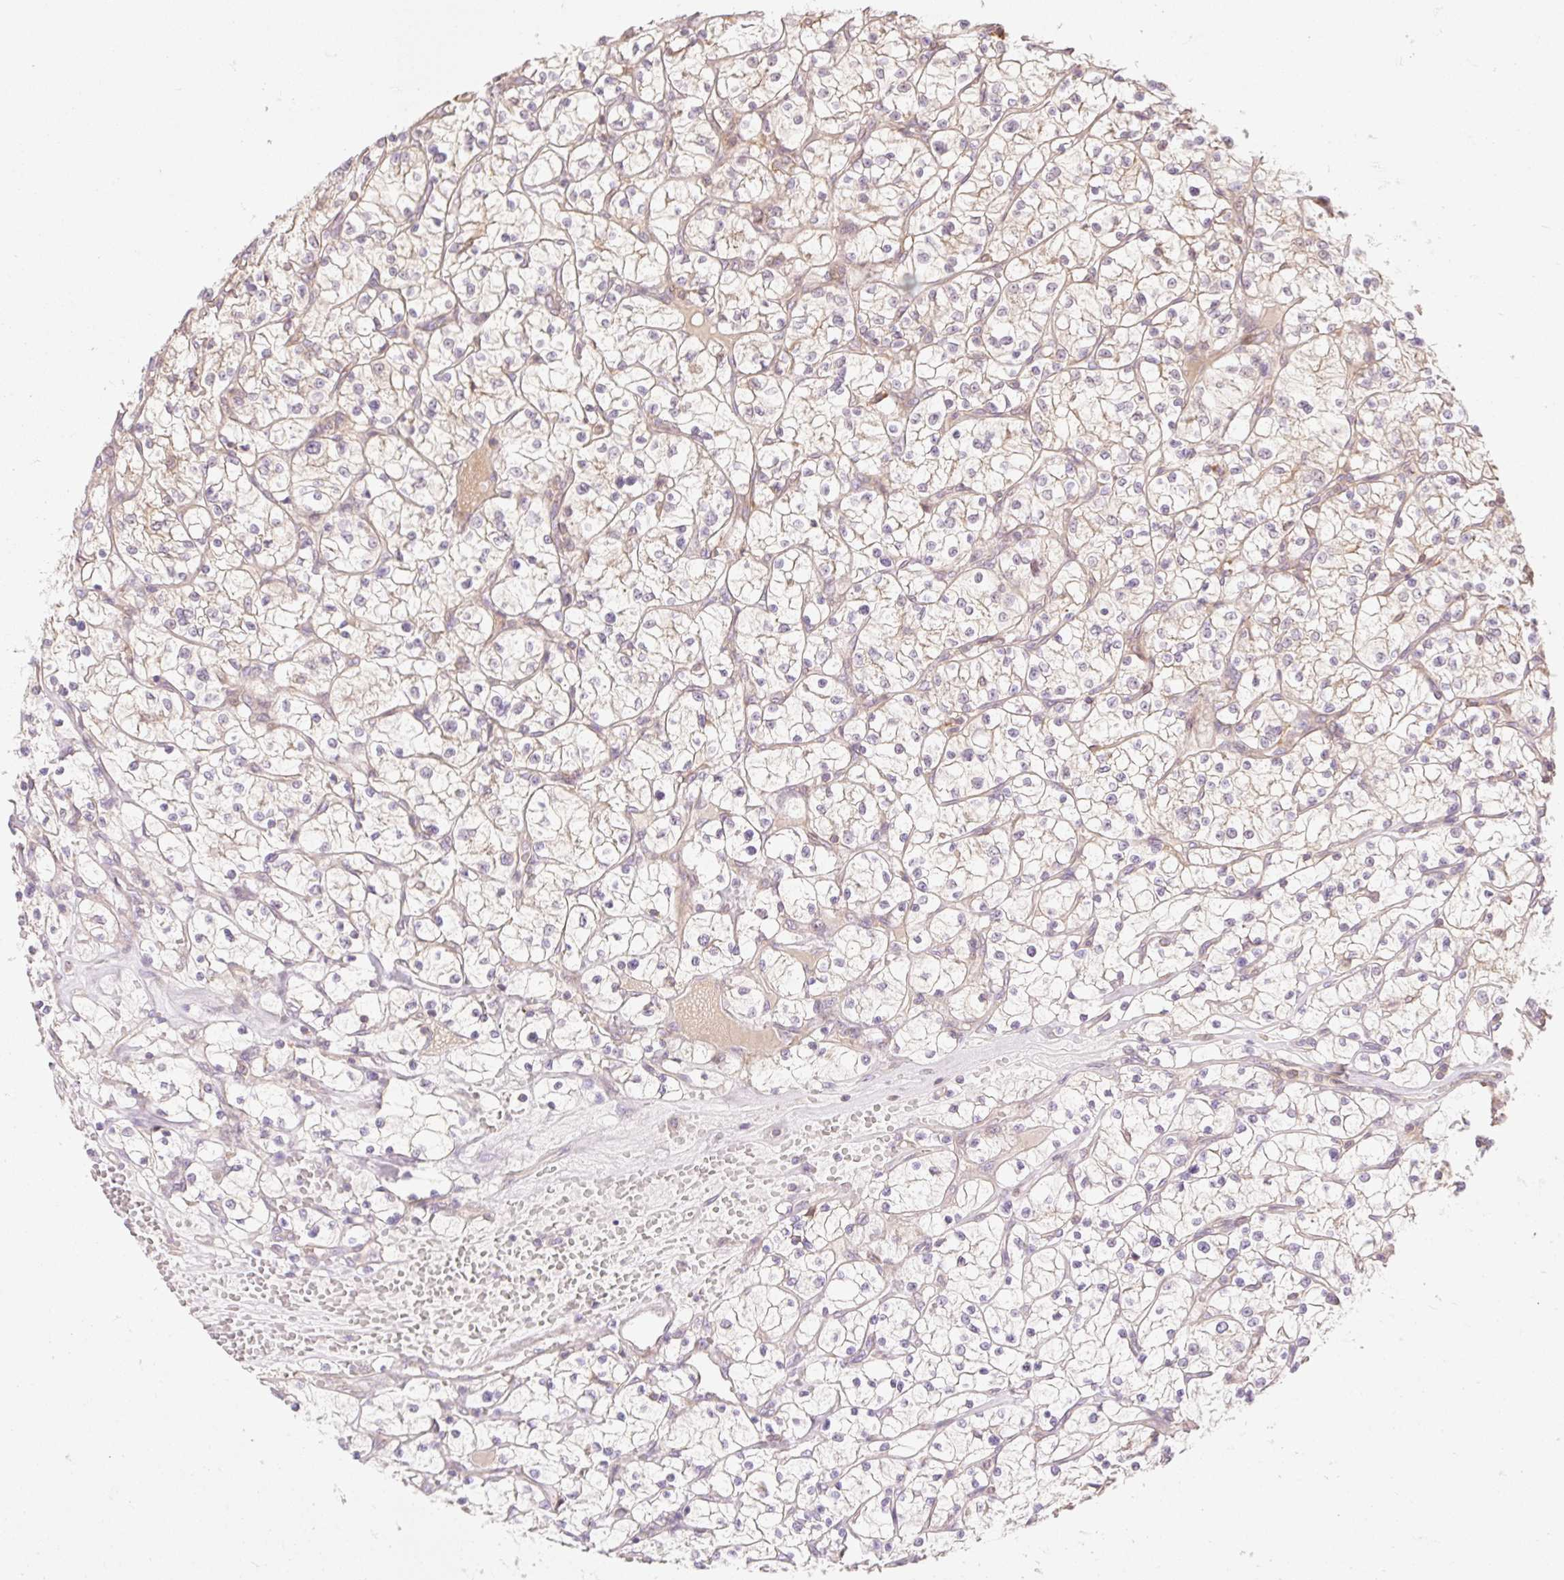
{"staining": {"intensity": "weak", "quantity": "25%-75%", "location": "cytoplasmic/membranous"}, "tissue": "renal cancer", "cell_type": "Tumor cells", "image_type": "cancer", "snomed": [{"axis": "morphology", "description": "Adenocarcinoma, NOS"}, {"axis": "topography", "description": "Kidney"}], "caption": "A brown stain labels weak cytoplasmic/membranous positivity of a protein in renal cancer tumor cells.", "gene": "EMC10", "patient": {"sex": "female", "age": 64}}